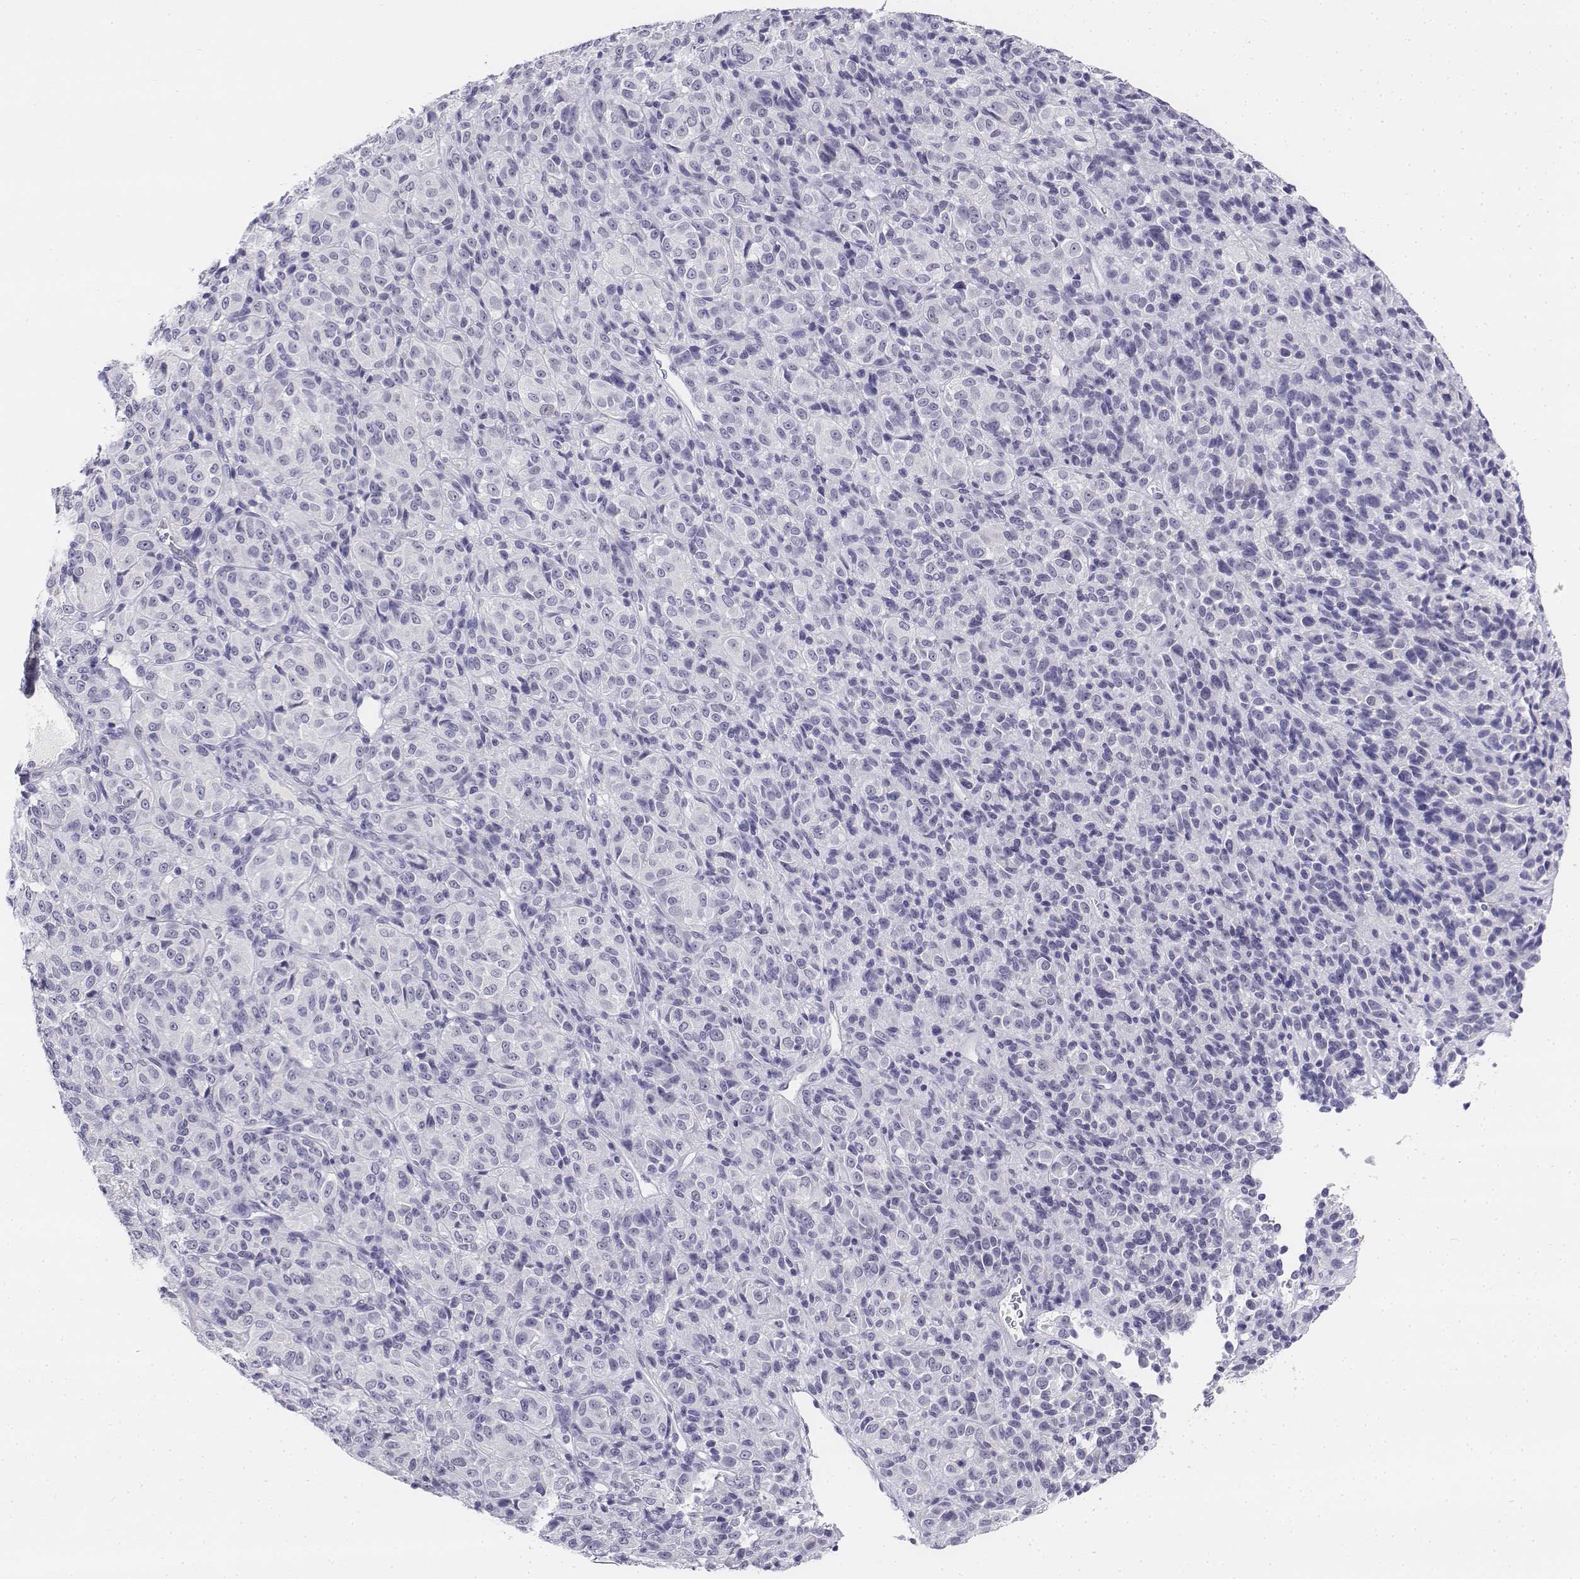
{"staining": {"intensity": "negative", "quantity": "none", "location": "none"}, "tissue": "melanoma", "cell_type": "Tumor cells", "image_type": "cancer", "snomed": [{"axis": "morphology", "description": "Malignant melanoma, Metastatic site"}, {"axis": "topography", "description": "Brain"}], "caption": "A histopathology image of malignant melanoma (metastatic site) stained for a protein demonstrates no brown staining in tumor cells.", "gene": "UCN2", "patient": {"sex": "female", "age": 56}}